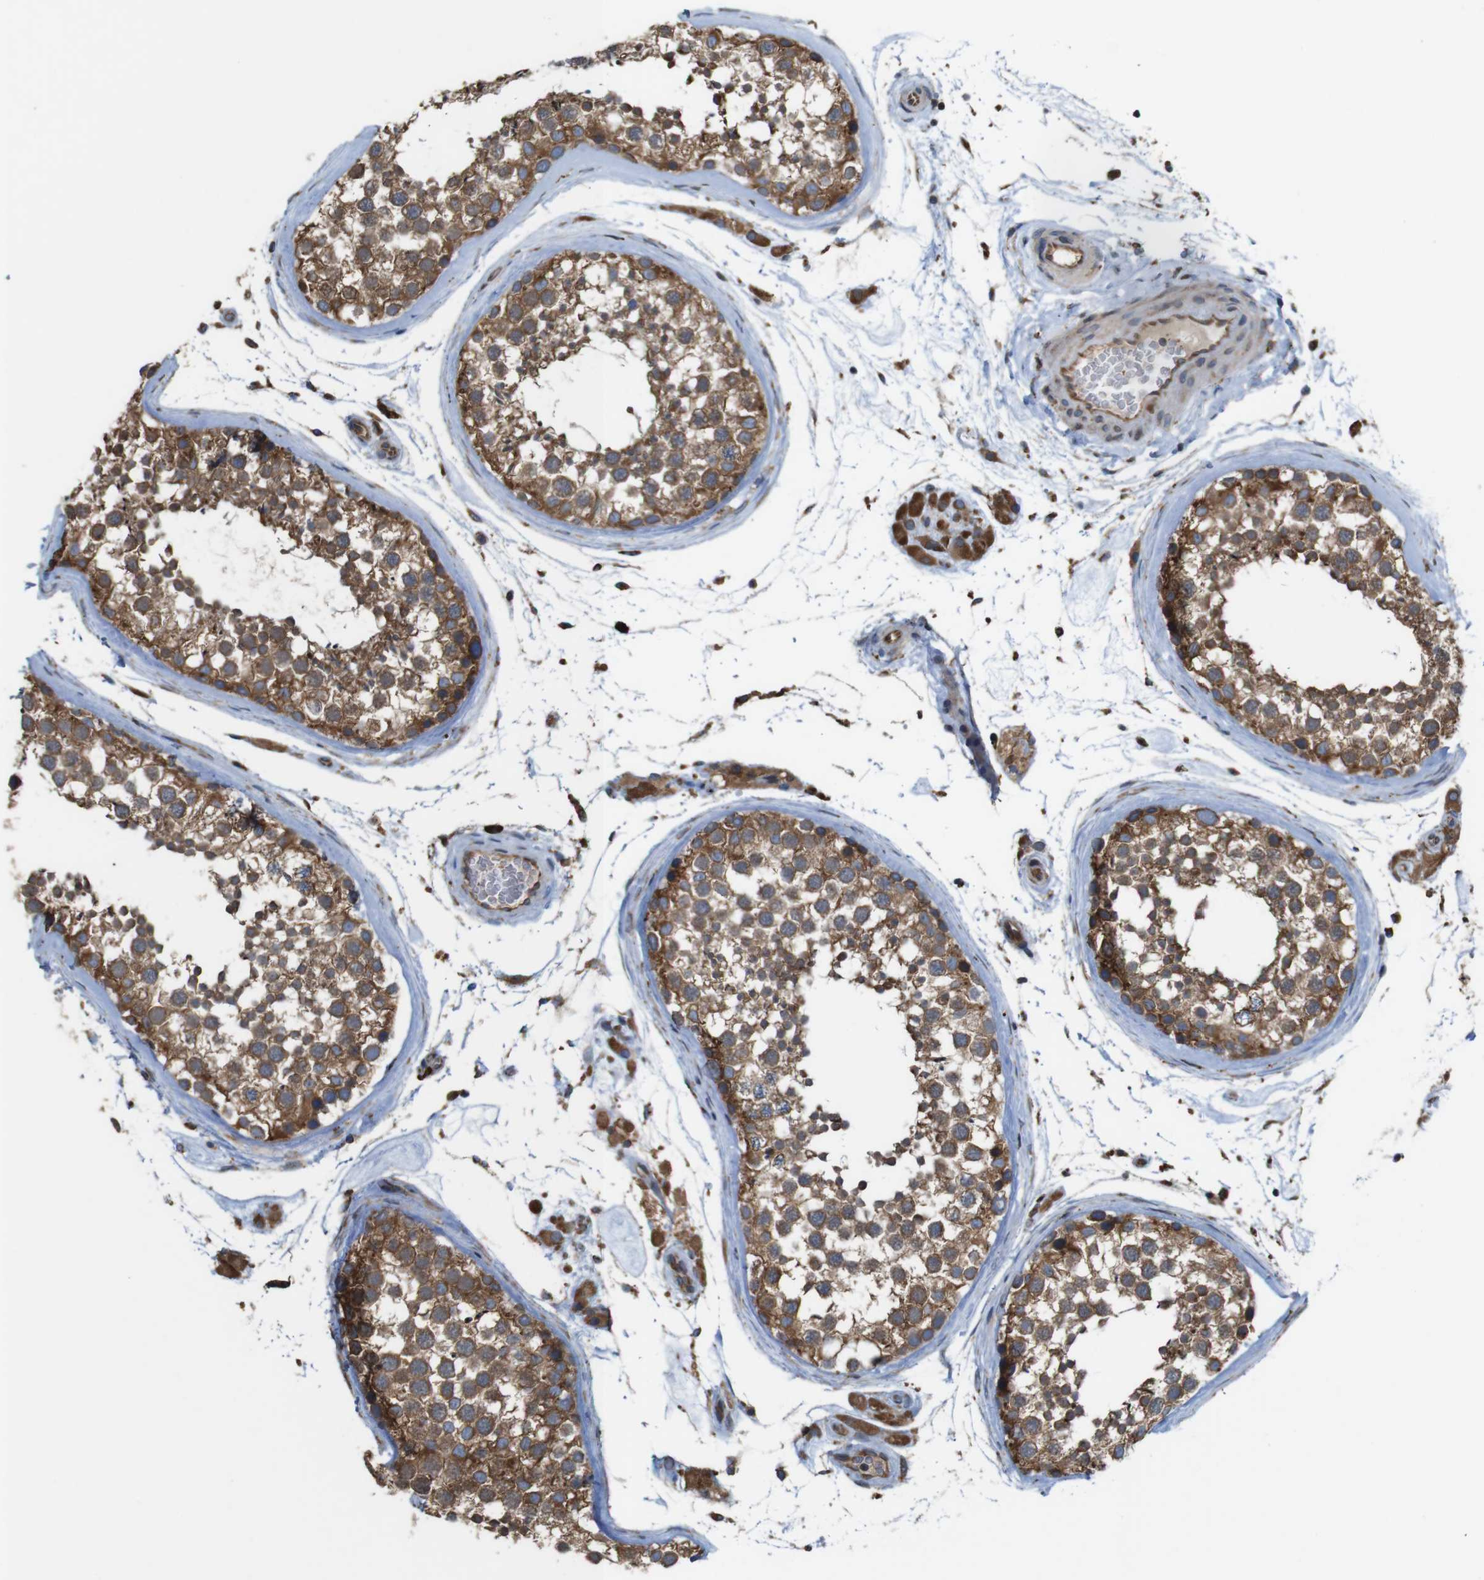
{"staining": {"intensity": "moderate", "quantity": ">75%", "location": "cytoplasmic/membranous"}, "tissue": "testis", "cell_type": "Cells in seminiferous ducts", "image_type": "normal", "snomed": [{"axis": "morphology", "description": "Normal tissue, NOS"}, {"axis": "topography", "description": "Testis"}], "caption": "Moderate cytoplasmic/membranous positivity is appreciated in approximately >75% of cells in seminiferous ducts in benign testis. (DAB (3,3'-diaminobenzidine) IHC, brown staining for protein, blue staining for nuclei).", "gene": "UGGT1", "patient": {"sex": "male", "age": 46}}